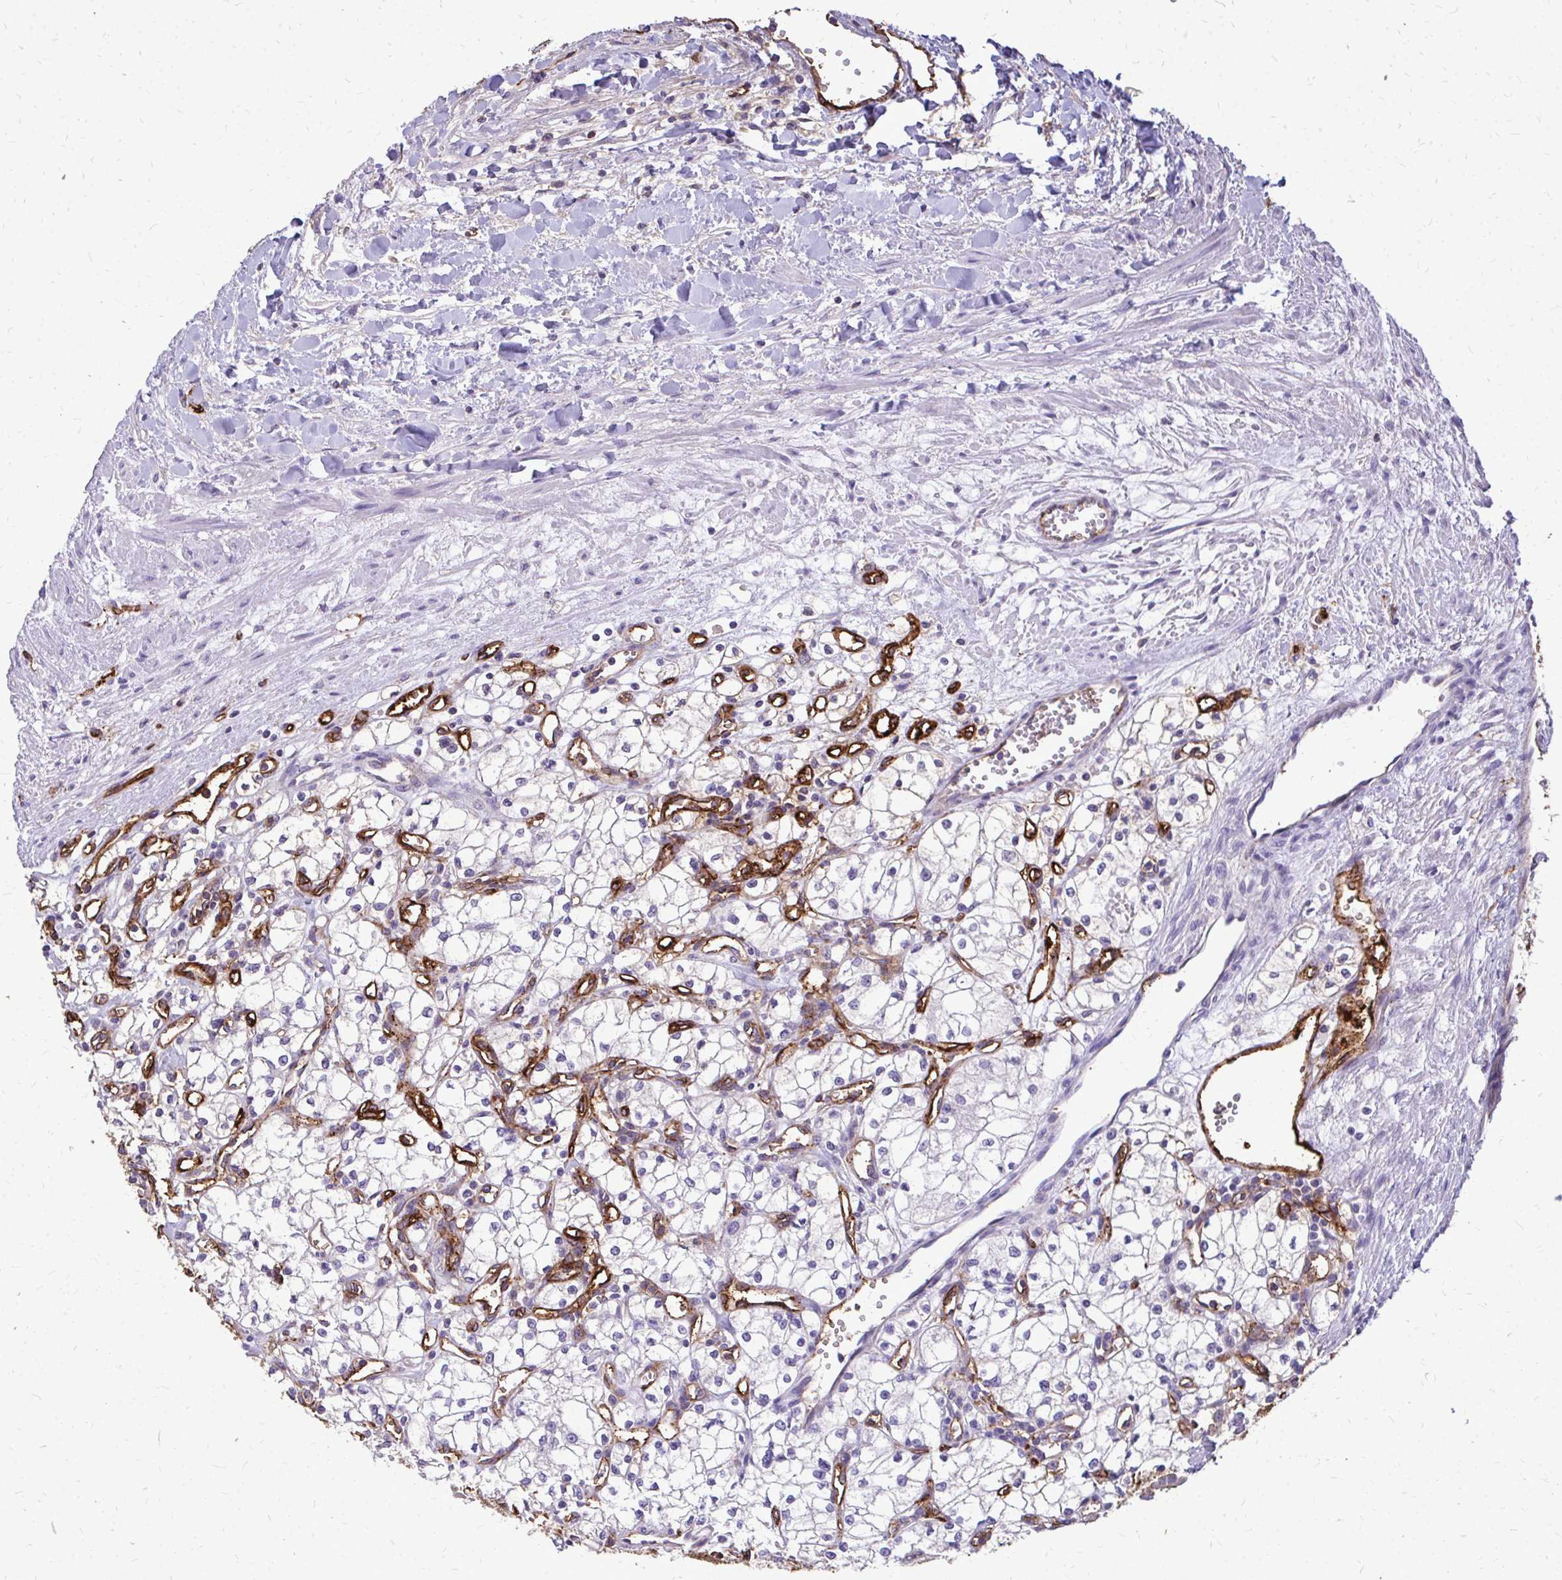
{"staining": {"intensity": "negative", "quantity": "none", "location": "none"}, "tissue": "renal cancer", "cell_type": "Tumor cells", "image_type": "cancer", "snomed": [{"axis": "morphology", "description": "Adenocarcinoma, NOS"}, {"axis": "topography", "description": "Kidney"}], "caption": "This is an immunohistochemistry photomicrograph of human adenocarcinoma (renal). There is no expression in tumor cells.", "gene": "MARCKSL1", "patient": {"sex": "male", "age": 59}}